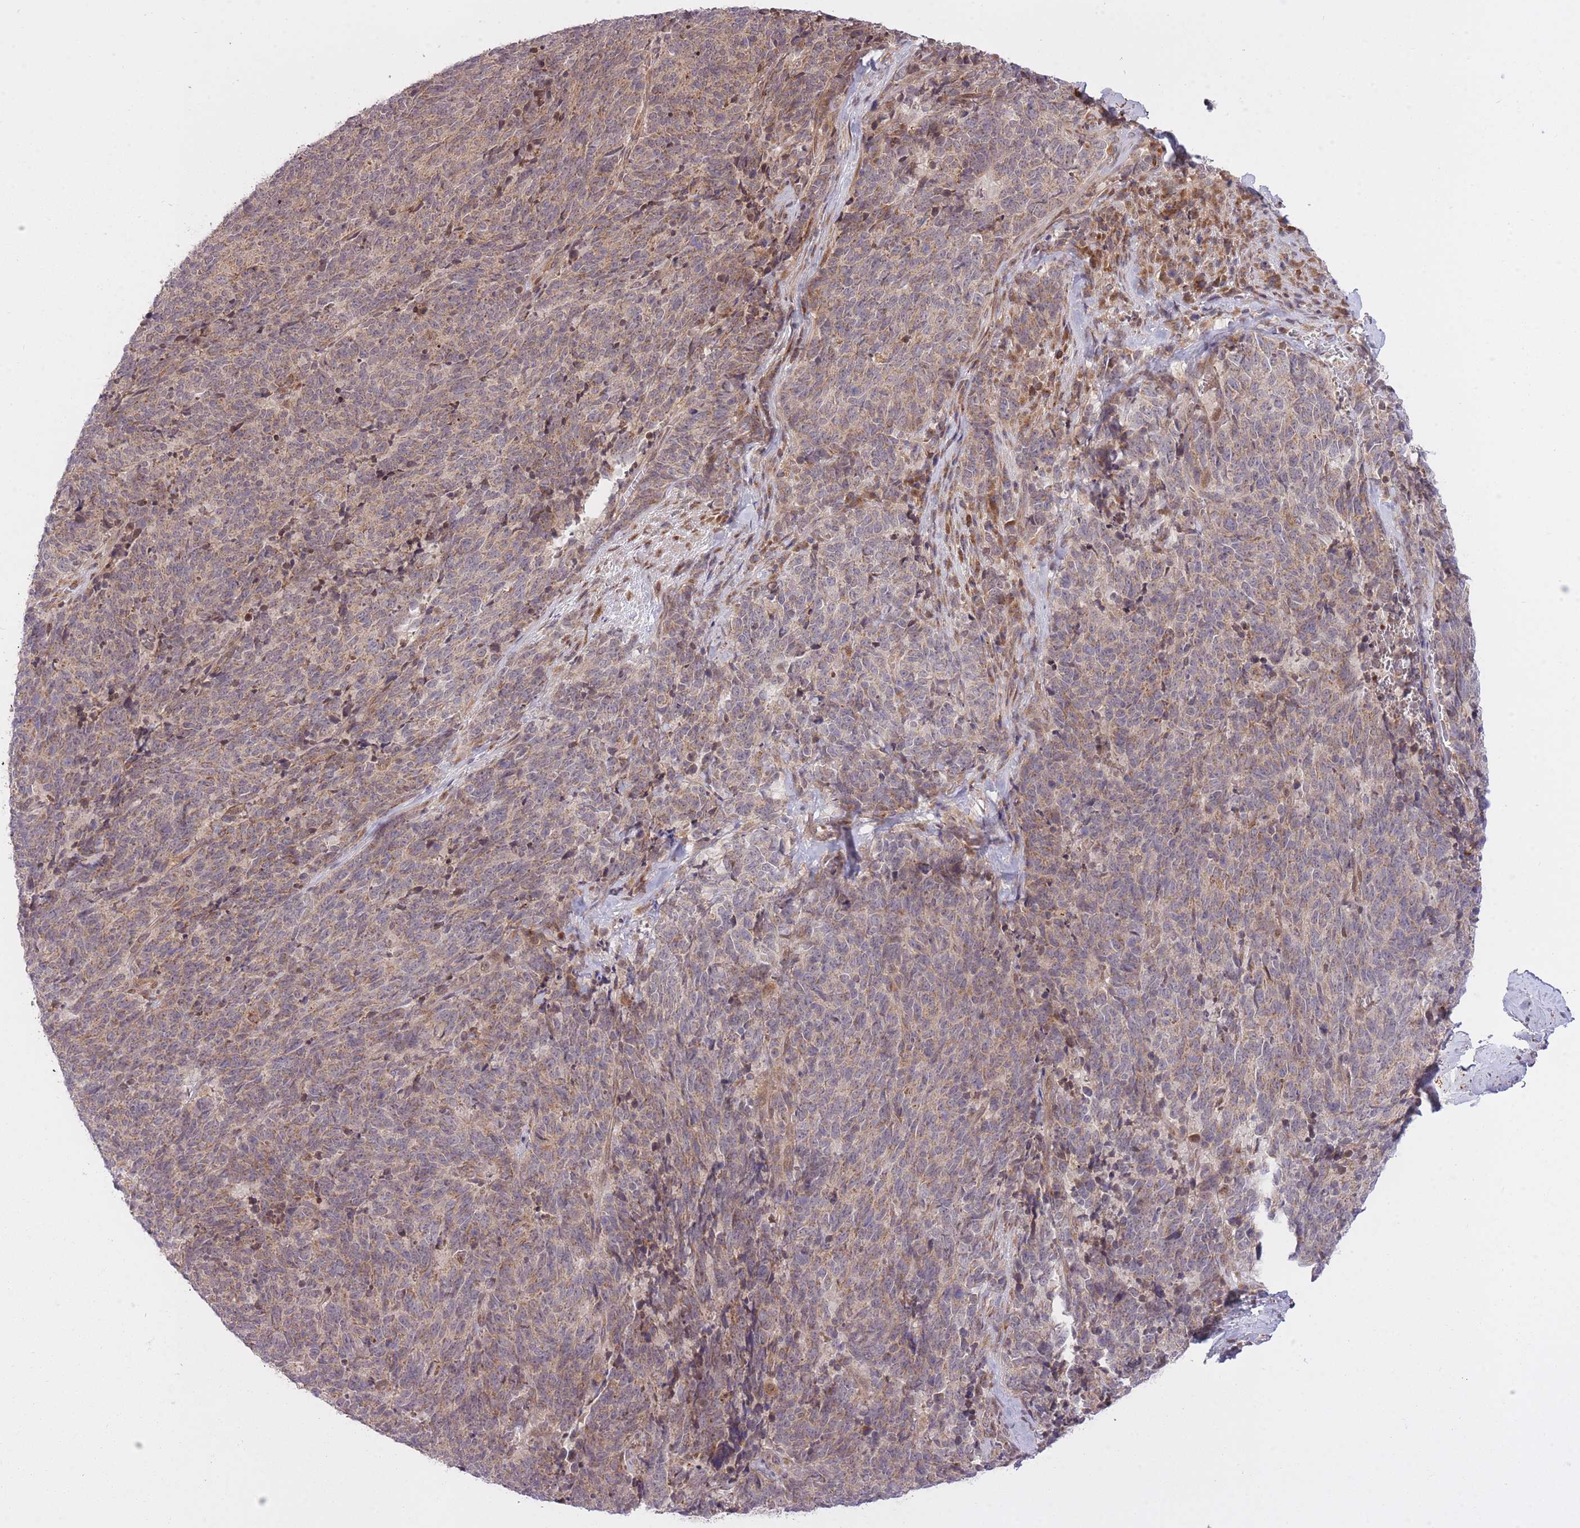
{"staining": {"intensity": "weak", "quantity": ">75%", "location": "cytoplasmic/membranous"}, "tissue": "cervical cancer", "cell_type": "Tumor cells", "image_type": "cancer", "snomed": [{"axis": "morphology", "description": "Squamous cell carcinoma, NOS"}, {"axis": "topography", "description": "Cervix"}], "caption": "A brown stain labels weak cytoplasmic/membranous staining of a protein in human cervical squamous cell carcinoma tumor cells.", "gene": "ZNF391", "patient": {"sex": "female", "age": 29}}